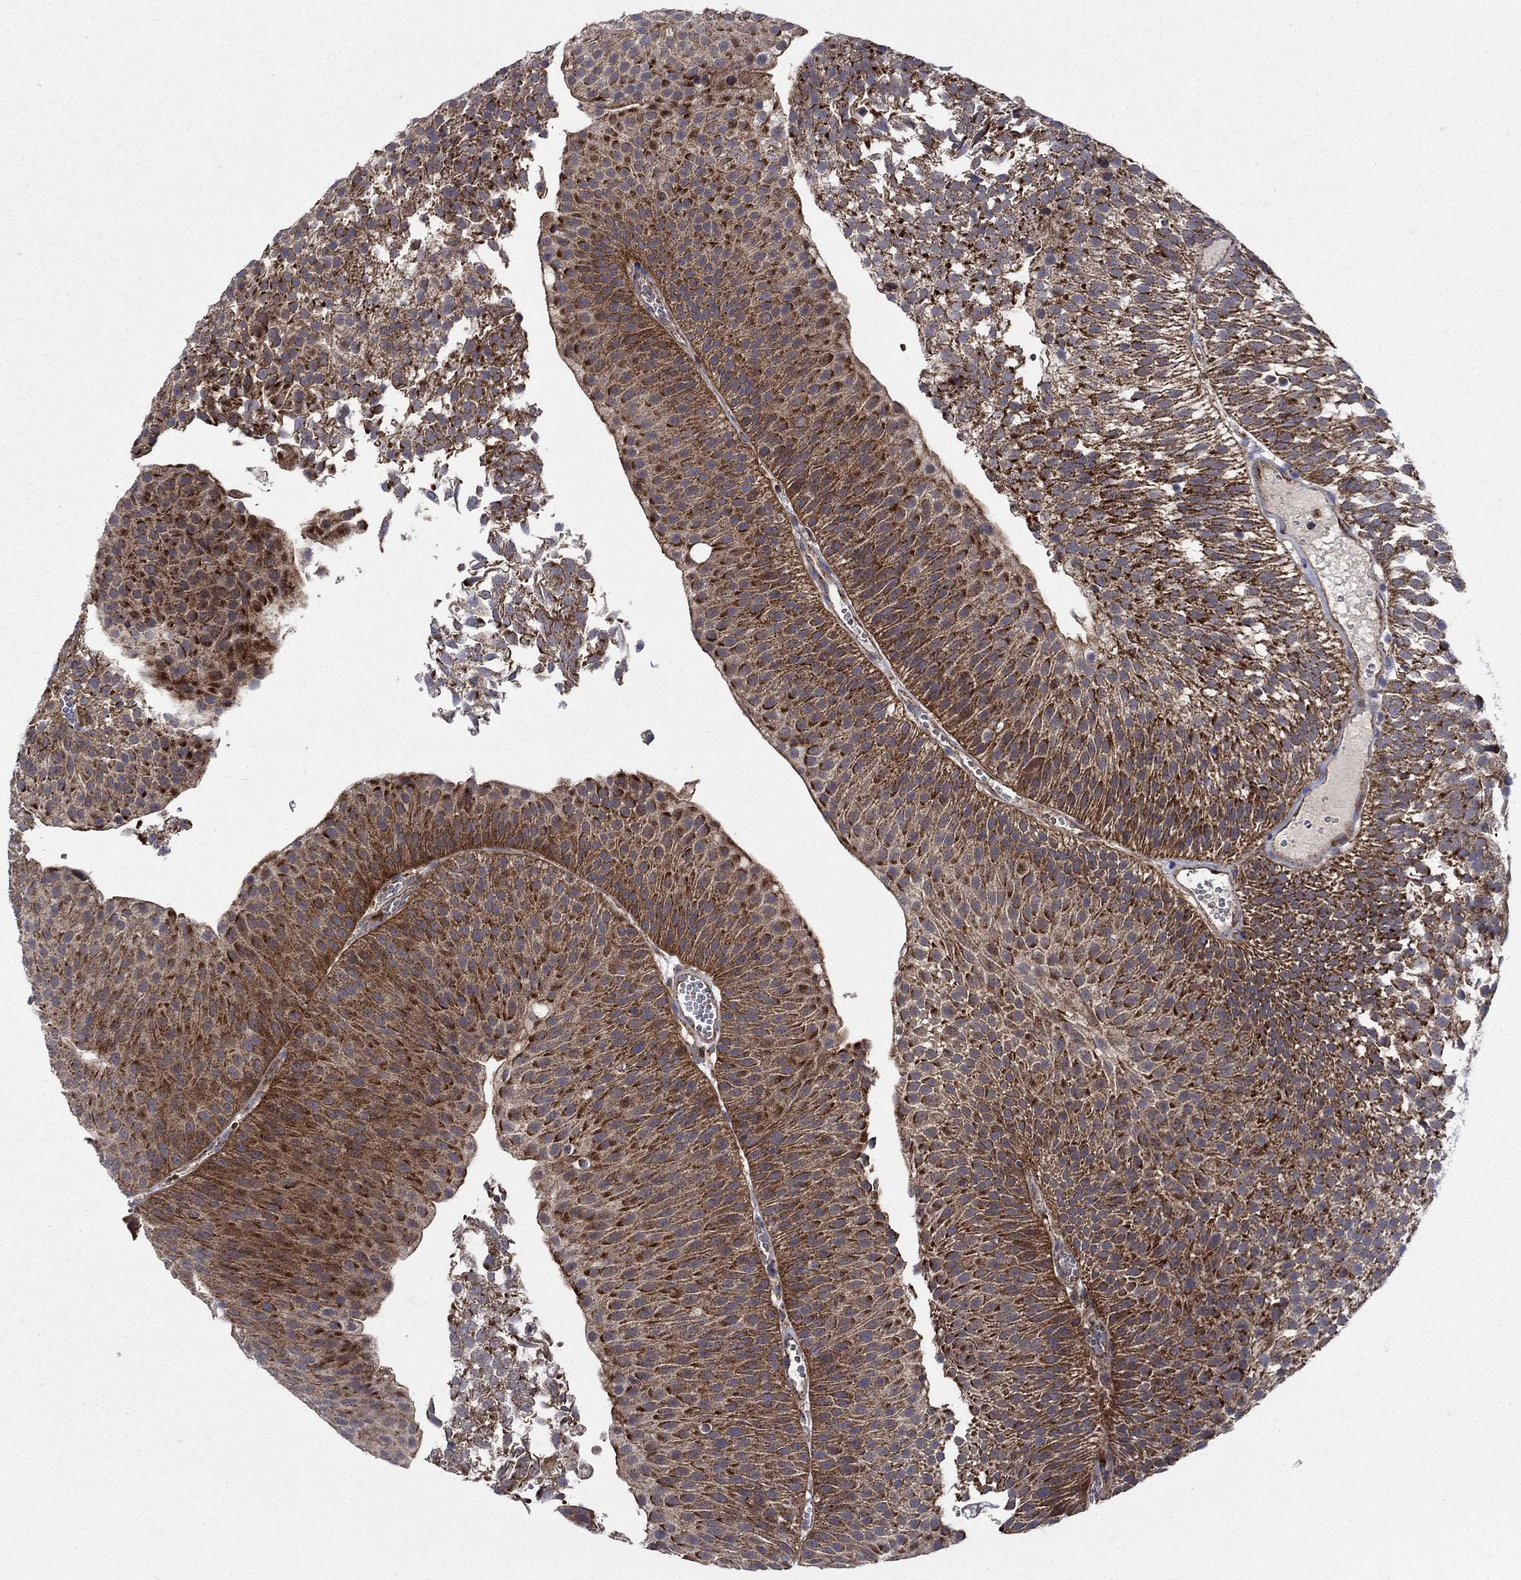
{"staining": {"intensity": "strong", "quantity": "25%-75%", "location": "cytoplasmic/membranous"}, "tissue": "urothelial cancer", "cell_type": "Tumor cells", "image_type": "cancer", "snomed": [{"axis": "morphology", "description": "Urothelial carcinoma, Low grade"}, {"axis": "topography", "description": "Urinary bladder"}], "caption": "Tumor cells demonstrate high levels of strong cytoplasmic/membranous staining in approximately 25%-75% of cells in low-grade urothelial carcinoma.", "gene": "RNF19B", "patient": {"sex": "male", "age": 65}}